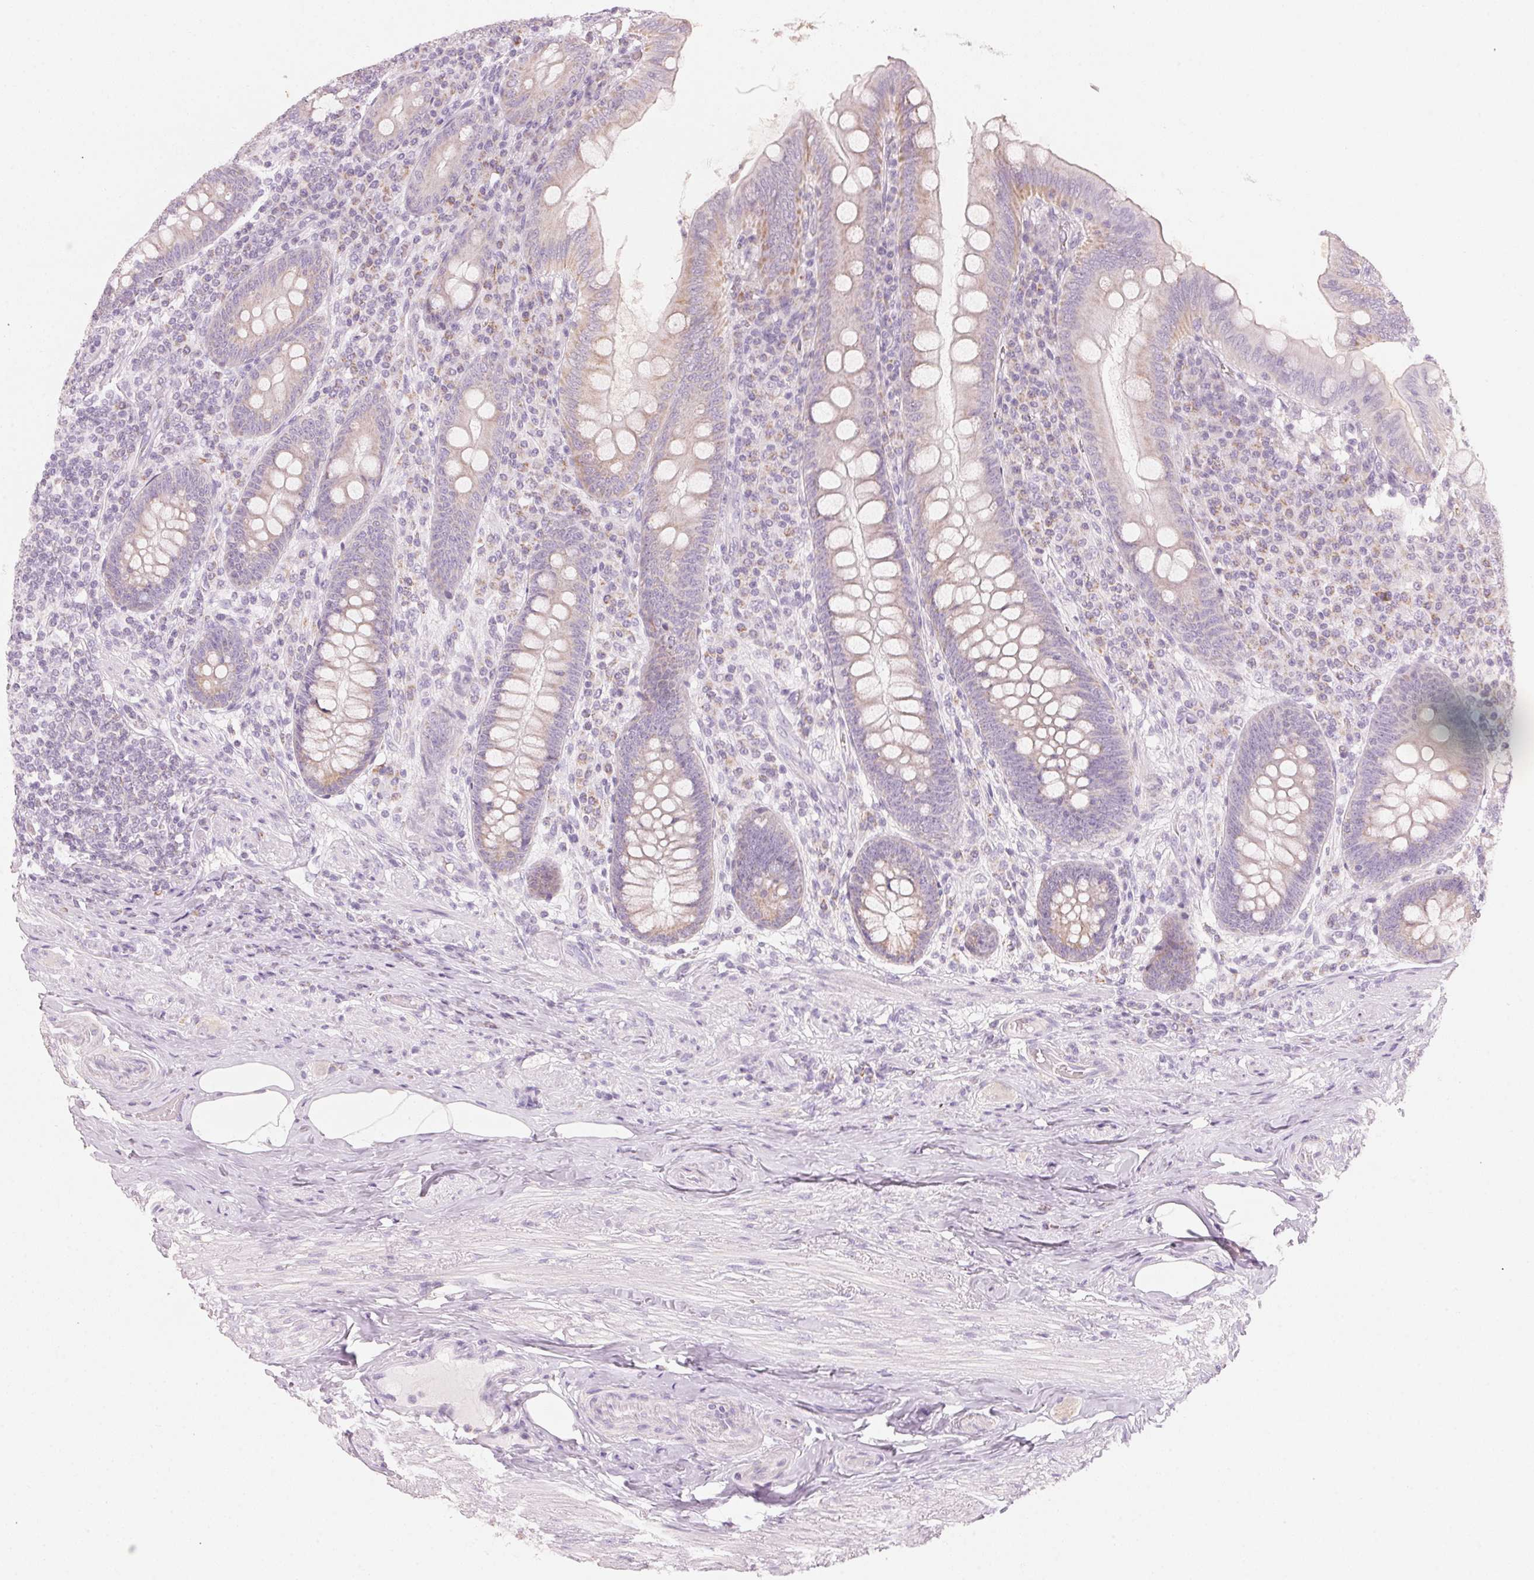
{"staining": {"intensity": "weak", "quantity": "<25%", "location": "cytoplasmic/membranous"}, "tissue": "appendix", "cell_type": "Glandular cells", "image_type": "normal", "snomed": [{"axis": "morphology", "description": "Normal tissue, NOS"}, {"axis": "topography", "description": "Appendix"}], "caption": "High magnification brightfield microscopy of normal appendix stained with DAB (3,3'-diaminobenzidine) (brown) and counterstained with hematoxylin (blue): glandular cells show no significant expression. (DAB (3,3'-diaminobenzidine) immunohistochemistry (IHC) visualized using brightfield microscopy, high magnification).", "gene": "HOXB13", "patient": {"sex": "male", "age": 71}}